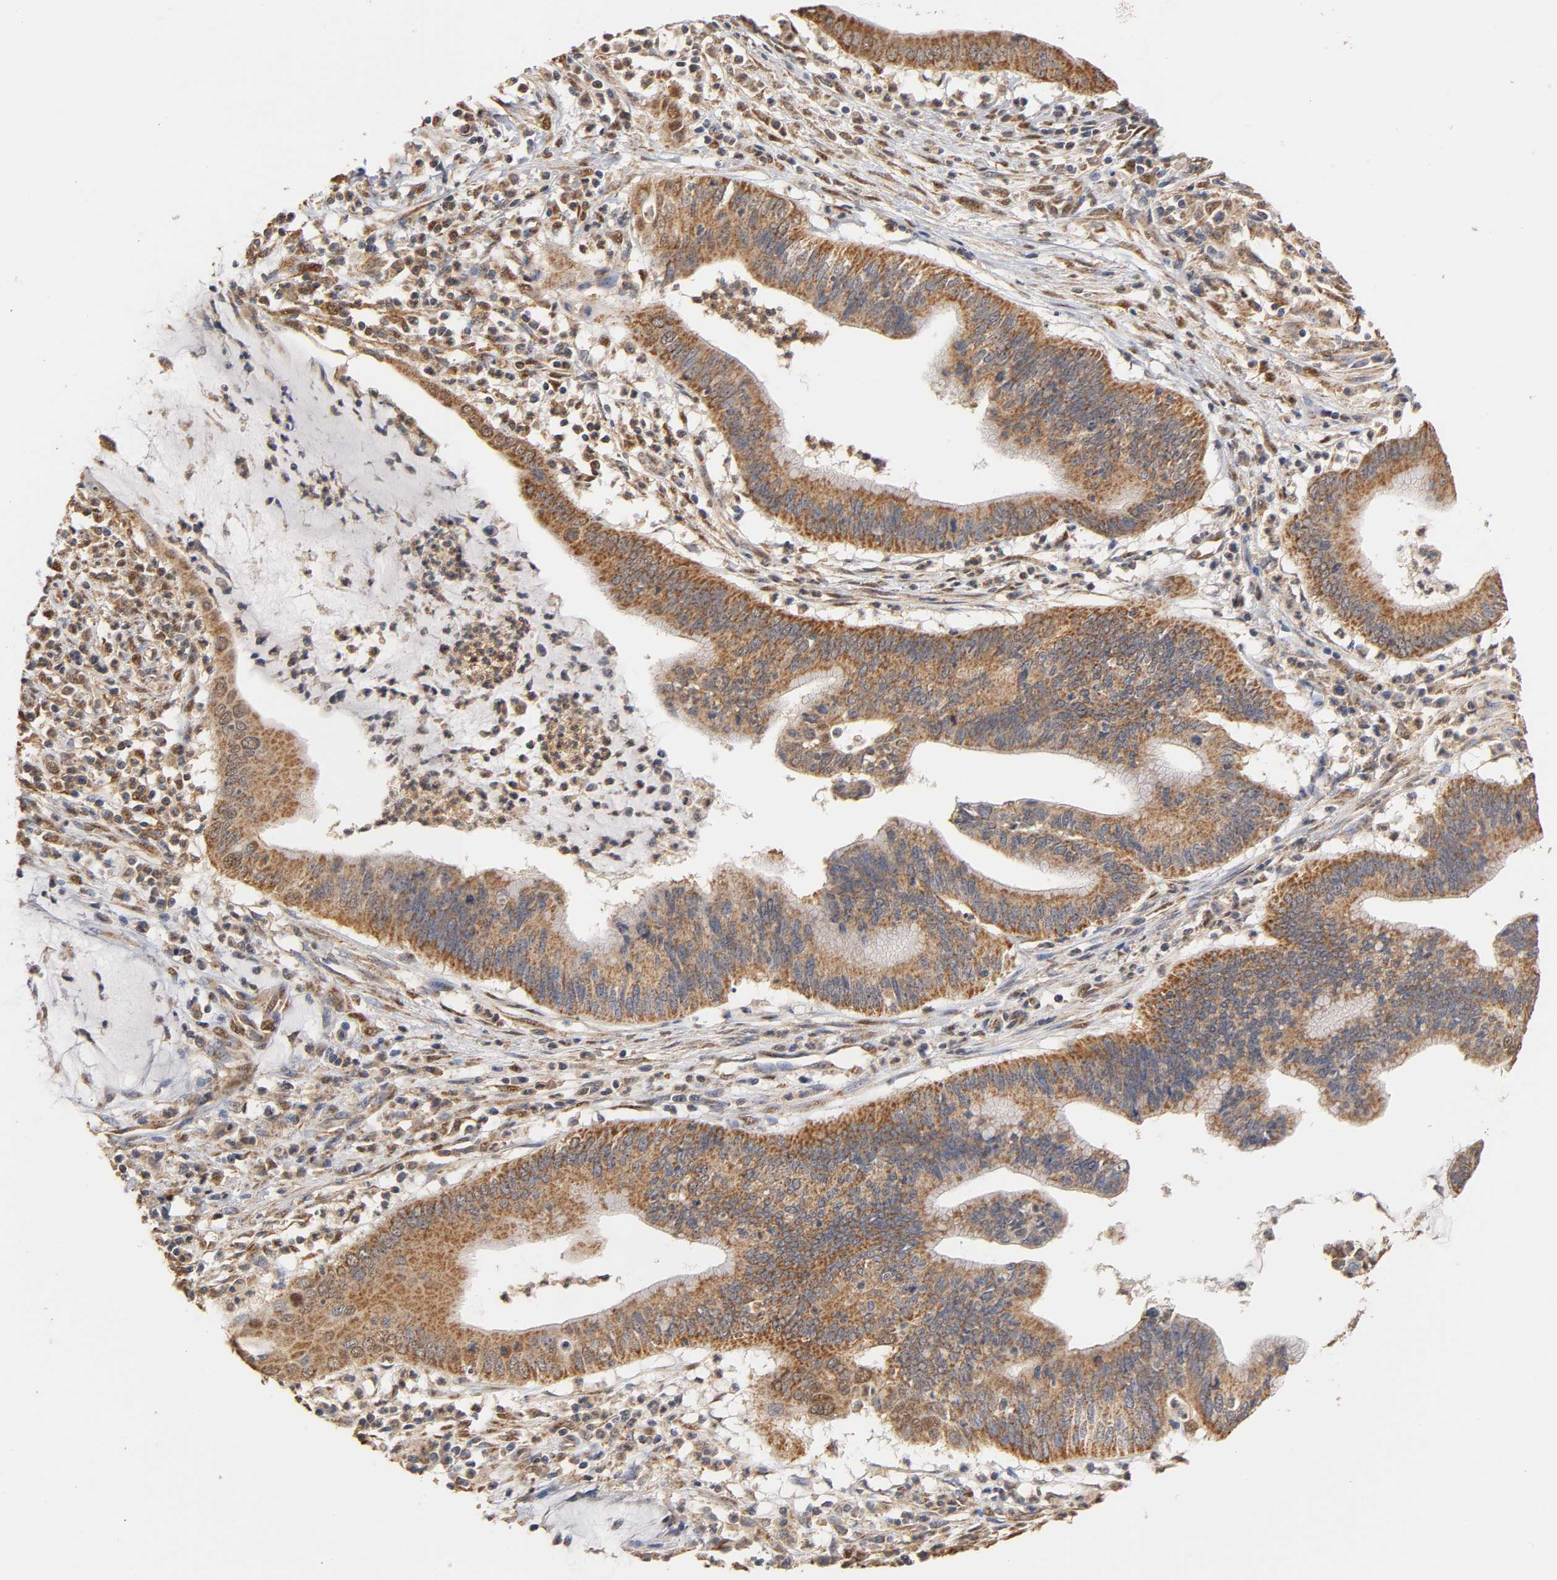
{"staining": {"intensity": "strong", "quantity": ">75%", "location": "cytoplasmic/membranous"}, "tissue": "cervical cancer", "cell_type": "Tumor cells", "image_type": "cancer", "snomed": [{"axis": "morphology", "description": "Adenocarcinoma, NOS"}, {"axis": "topography", "description": "Cervix"}], "caption": "DAB immunohistochemical staining of human cervical cancer (adenocarcinoma) displays strong cytoplasmic/membranous protein staining in about >75% of tumor cells.", "gene": "PKN1", "patient": {"sex": "female", "age": 36}}